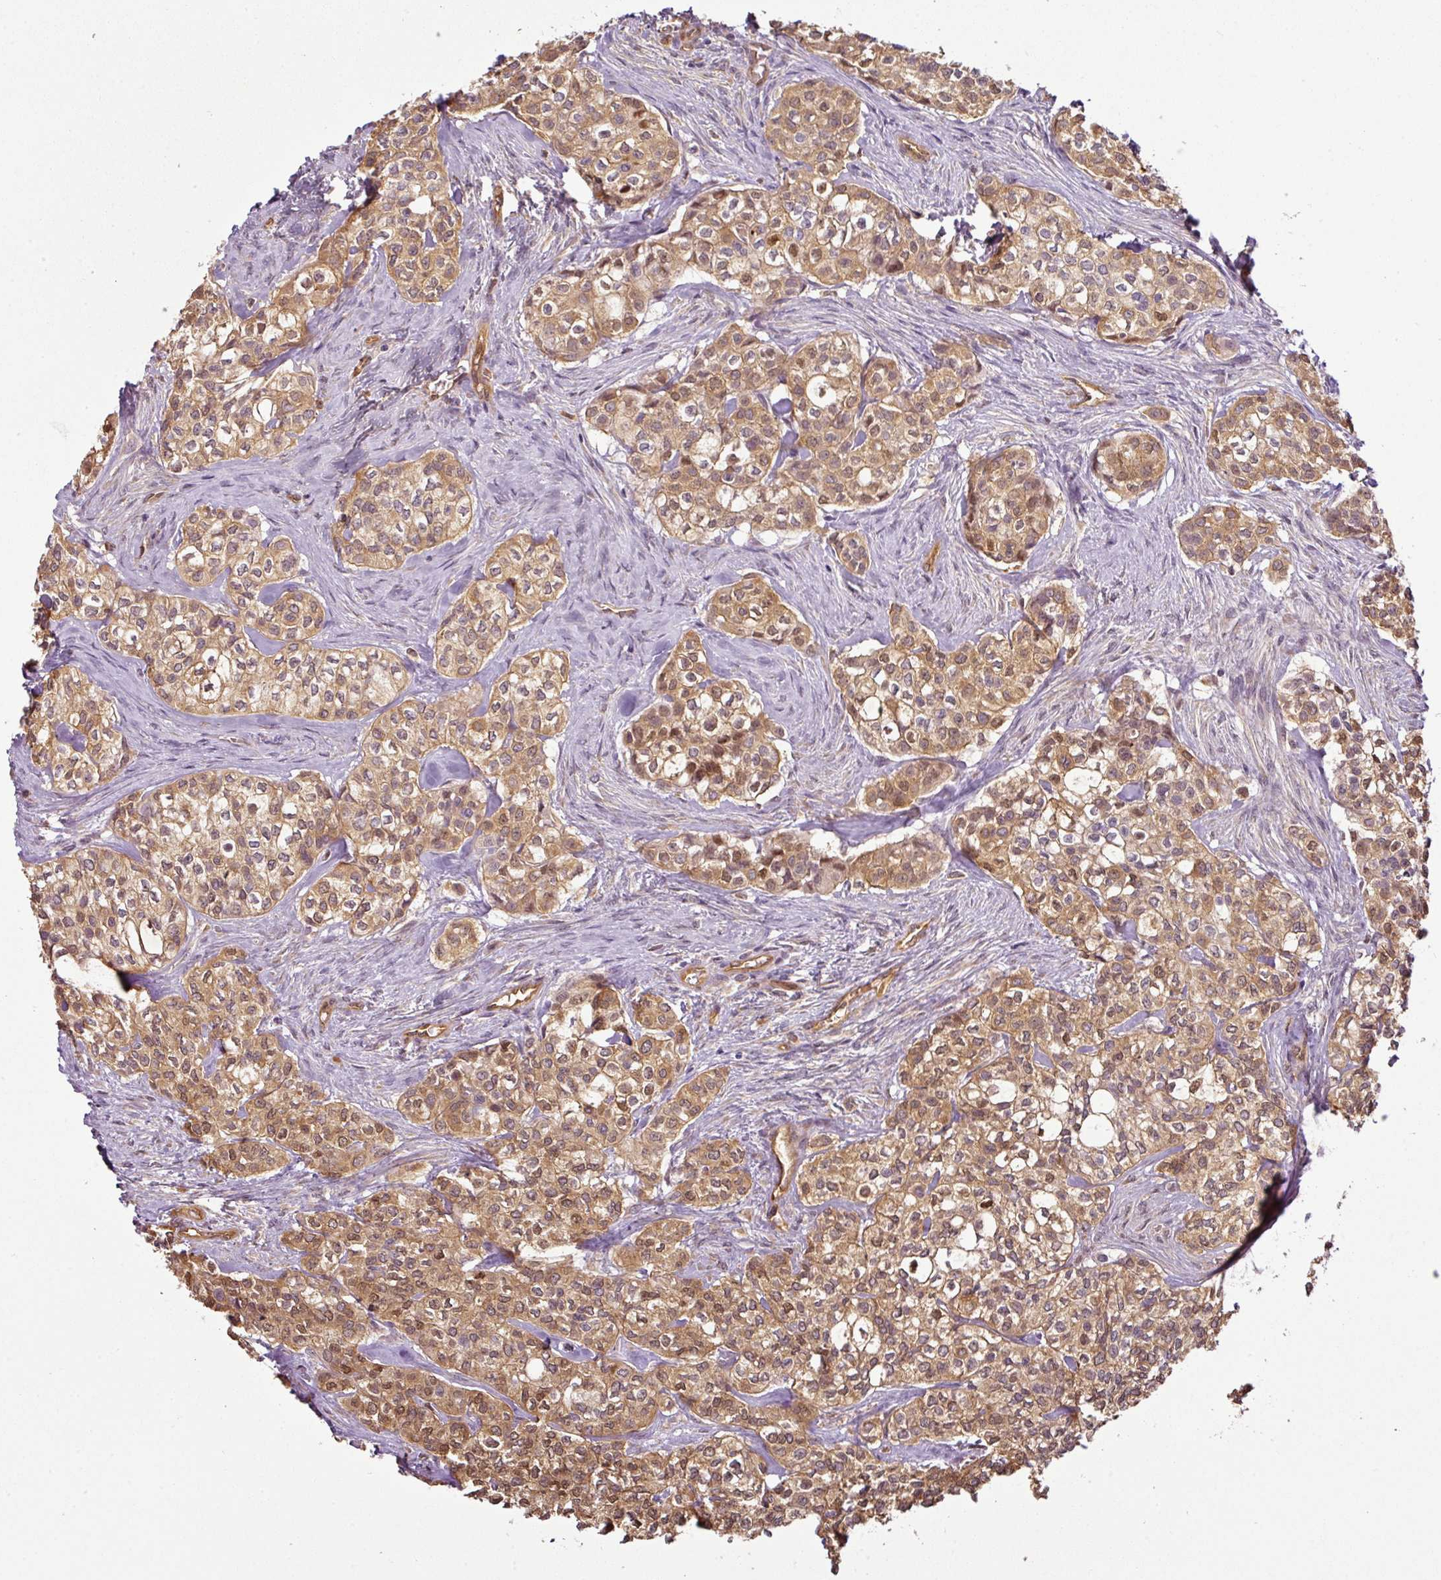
{"staining": {"intensity": "moderate", "quantity": ">75%", "location": "cytoplasmic/membranous,nuclear"}, "tissue": "head and neck cancer", "cell_type": "Tumor cells", "image_type": "cancer", "snomed": [{"axis": "morphology", "description": "Adenocarcinoma, NOS"}, {"axis": "topography", "description": "Head-Neck"}], "caption": "Immunohistochemistry (IHC) photomicrograph of human head and neck cancer (adenocarcinoma) stained for a protein (brown), which shows medium levels of moderate cytoplasmic/membranous and nuclear staining in approximately >75% of tumor cells.", "gene": "ANKRD18A", "patient": {"sex": "male", "age": 81}}